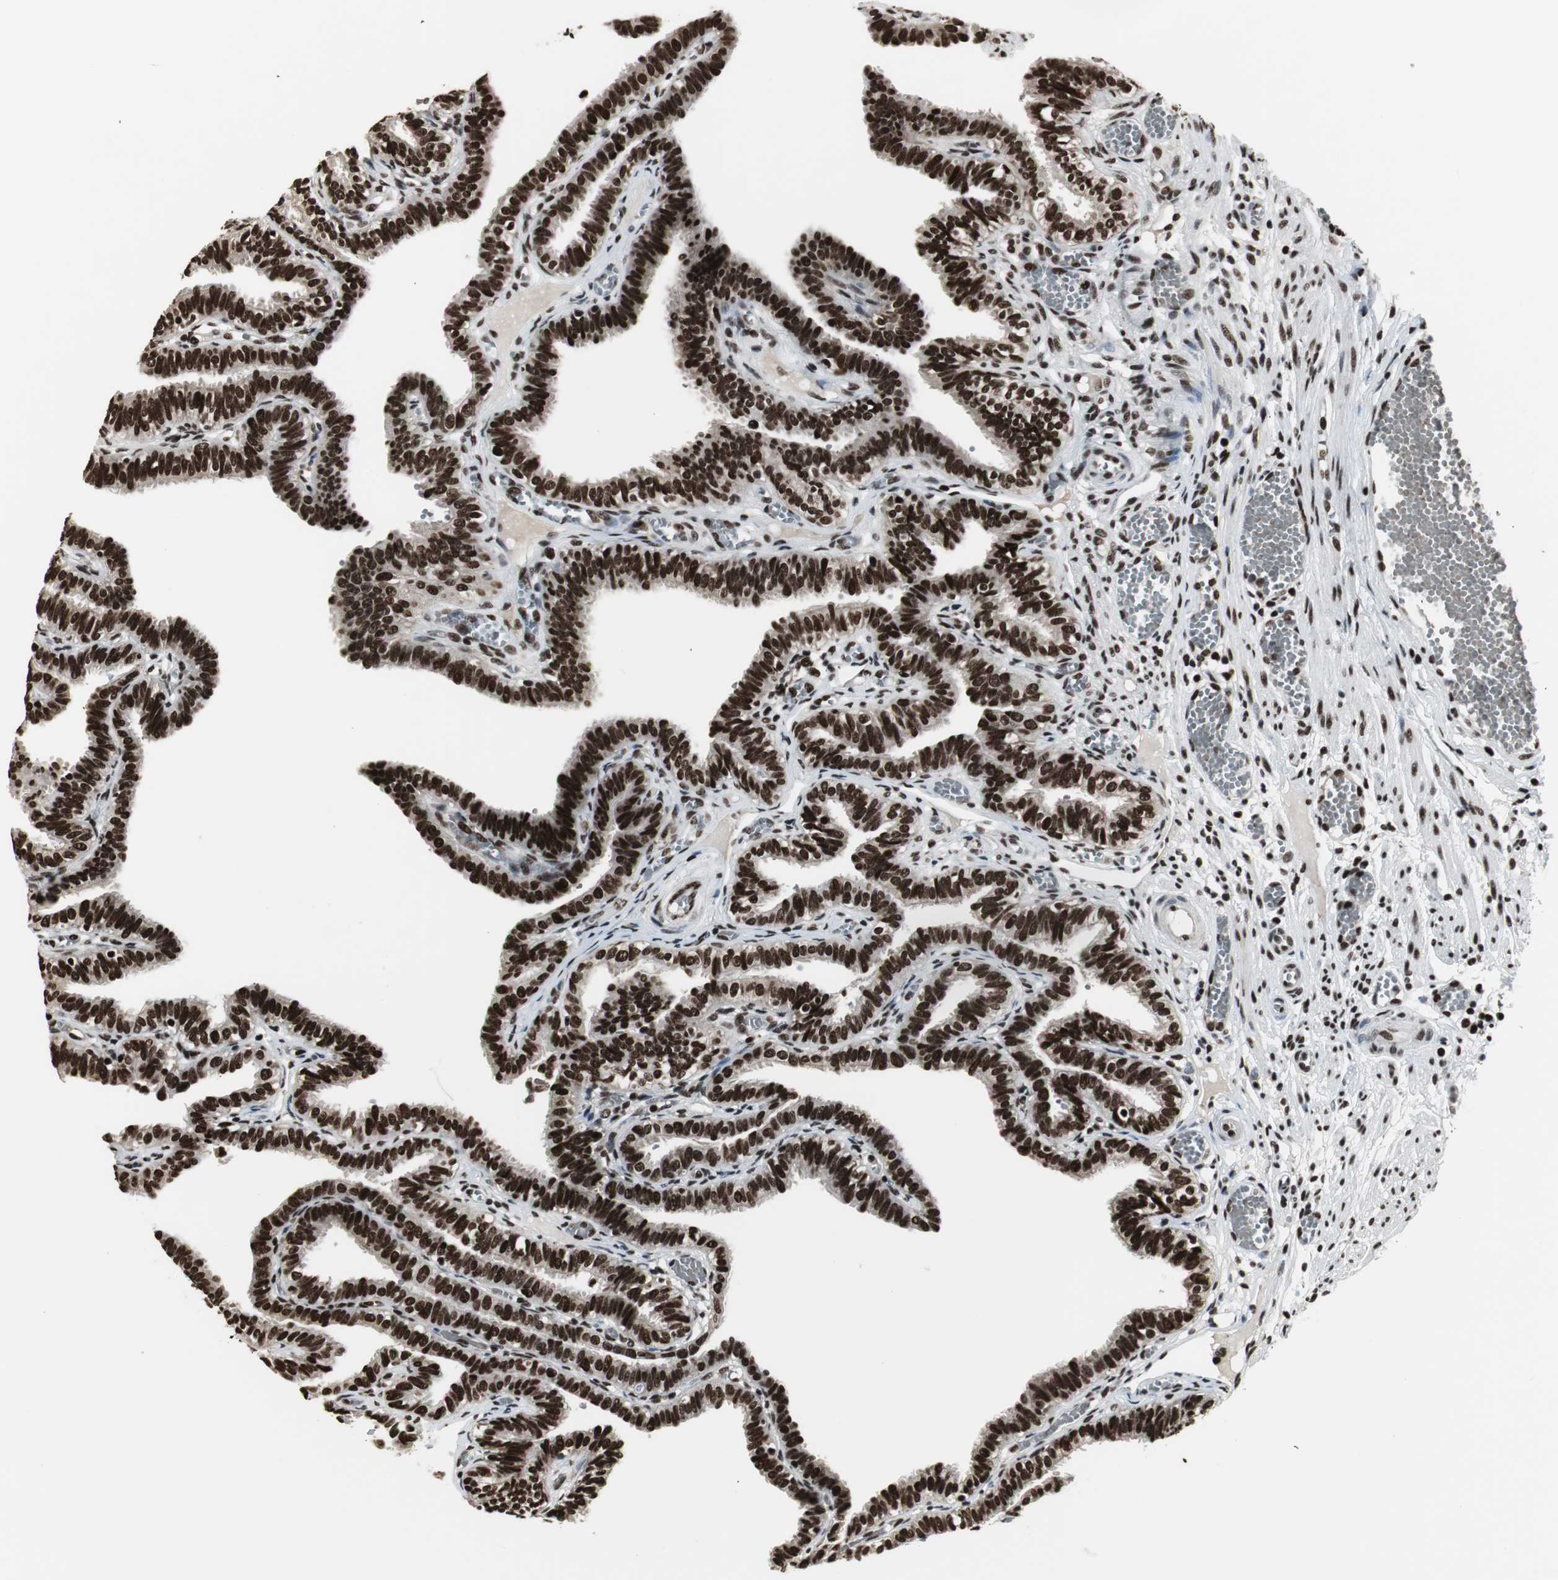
{"staining": {"intensity": "strong", "quantity": ">75%", "location": "nuclear"}, "tissue": "fallopian tube", "cell_type": "Glandular cells", "image_type": "normal", "snomed": [{"axis": "morphology", "description": "Normal tissue, NOS"}, {"axis": "topography", "description": "Fallopian tube"}], "caption": "IHC staining of unremarkable fallopian tube, which demonstrates high levels of strong nuclear staining in approximately >75% of glandular cells indicating strong nuclear protein expression. The staining was performed using DAB (3,3'-diaminobenzidine) (brown) for protein detection and nuclei were counterstained in hematoxylin (blue).", "gene": "PARN", "patient": {"sex": "female", "age": 29}}